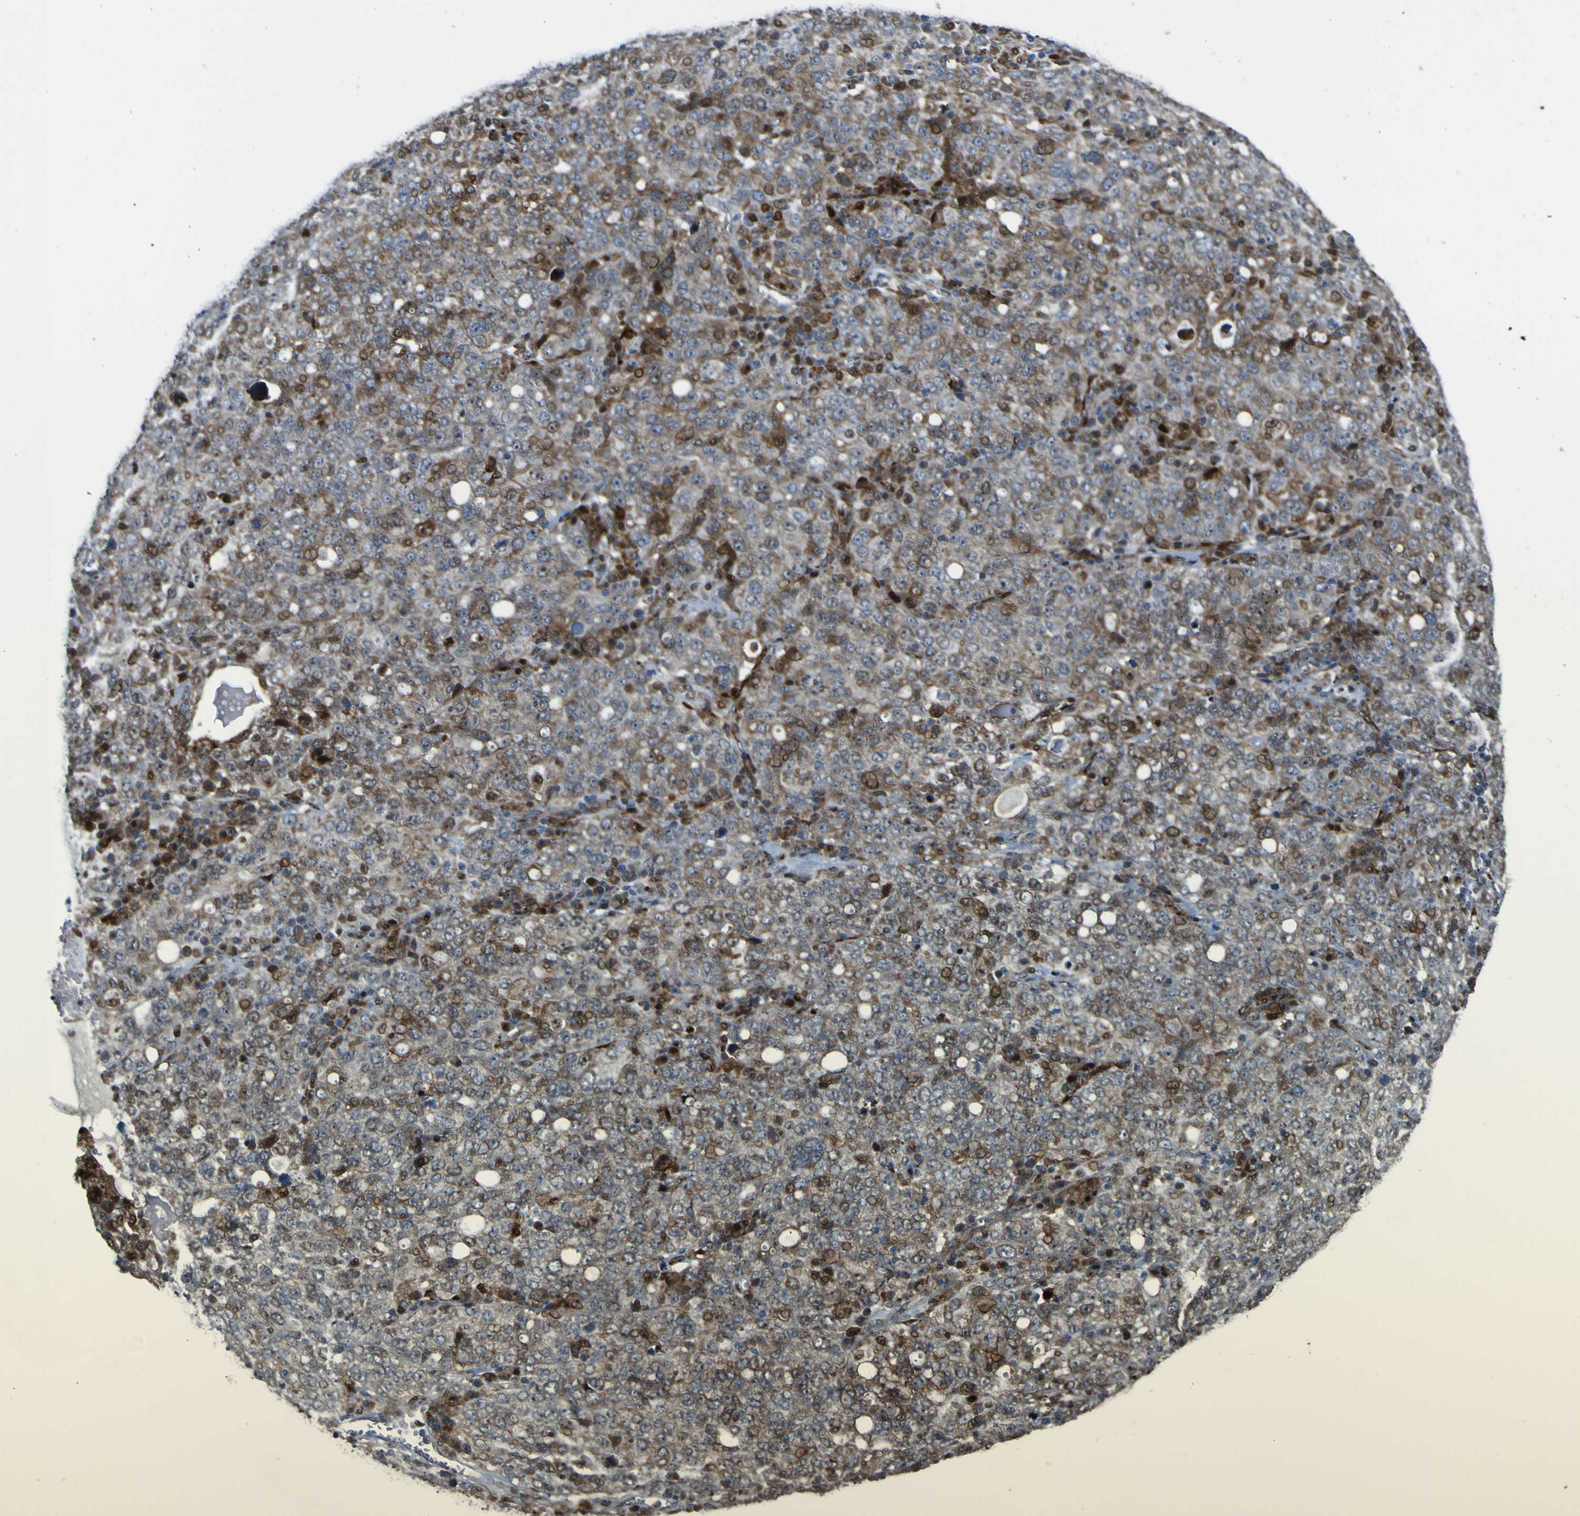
{"staining": {"intensity": "strong", "quantity": "25%-75%", "location": "cytoplasmic/membranous,nuclear"}, "tissue": "ovarian cancer", "cell_type": "Tumor cells", "image_type": "cancer", "snomed": [{"axis": "morphology", "description": "Carcinoma, endometroid"}, {"axis": "topography", "description": "Ovary"}], "caption": "An image of human ovarian endometroid carcinoma stained for a protein demonstrates strong cytoplasmic/membranous and nuclear brown staining in tumor cells.", "gene": "LBHD1", "patient": {"sex": "female", "age": 62}}